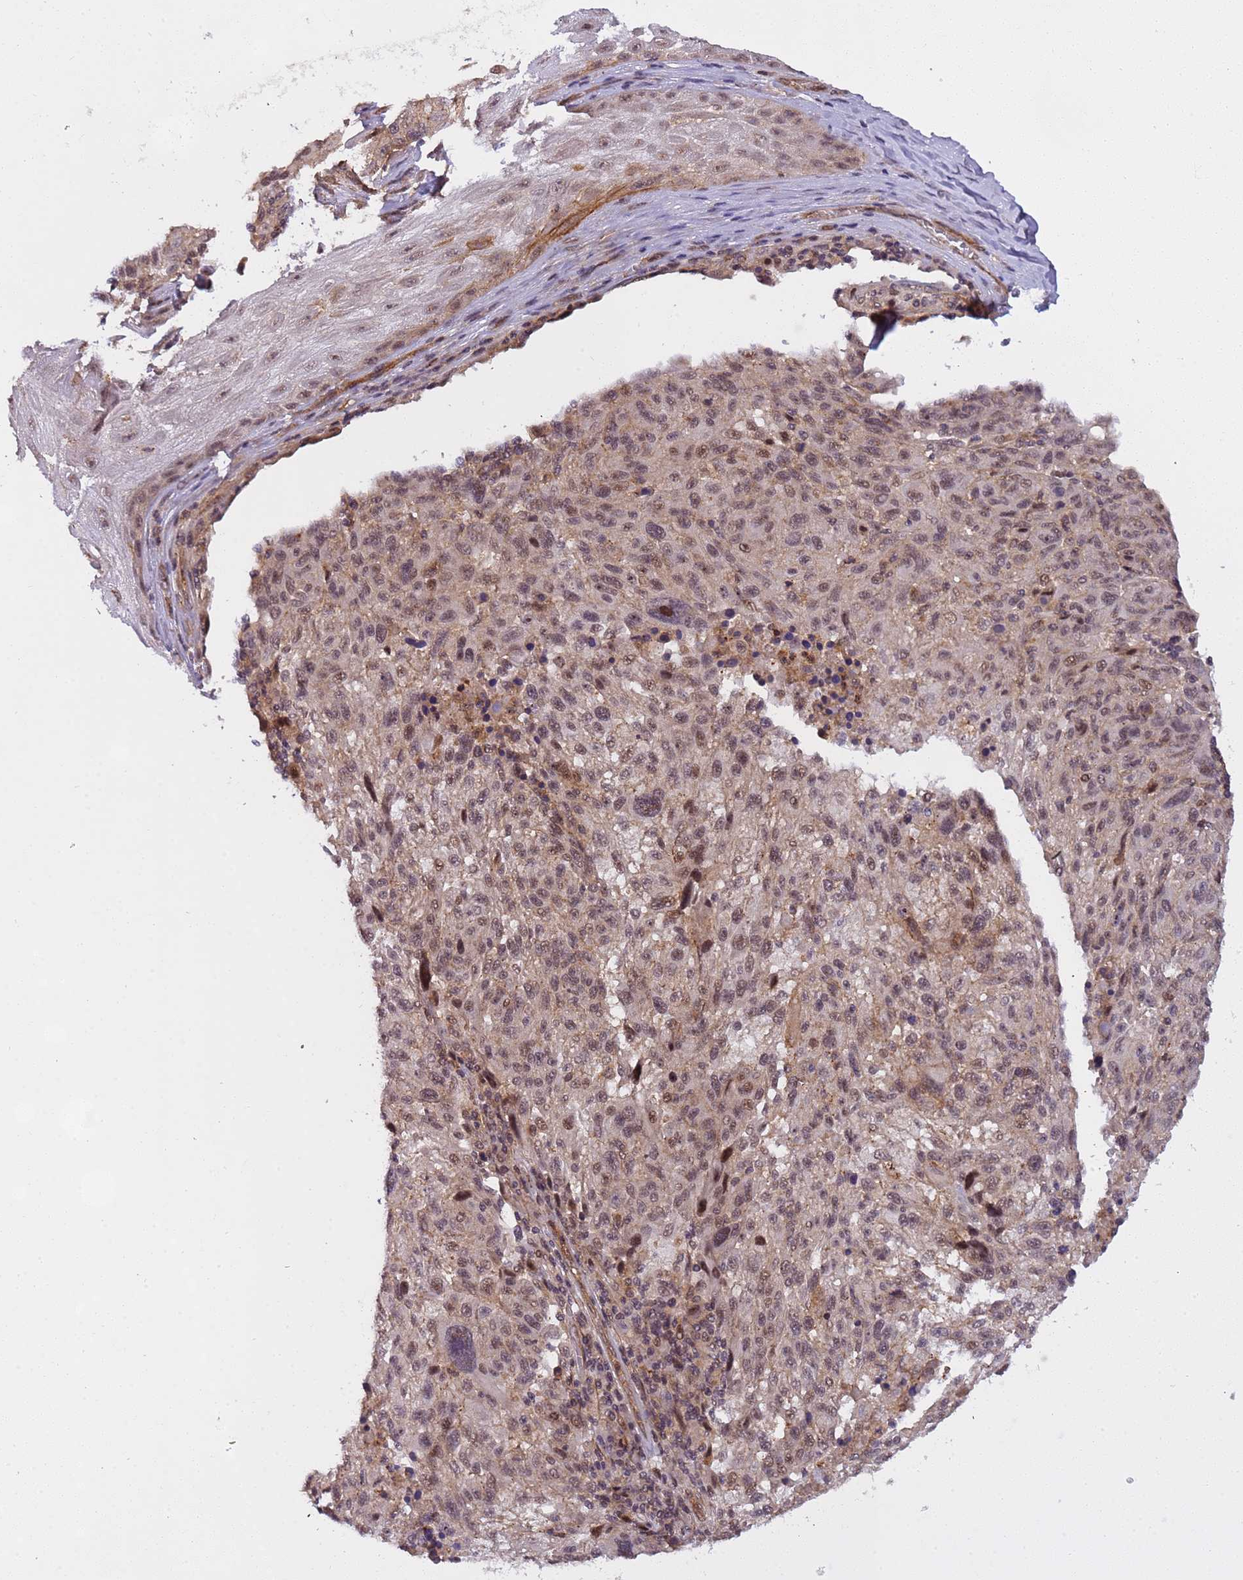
{"staining": {"intensity": "moderate", "quantity": ">75%", "location": "nuclear"}, "tissue": "melanoma", "cell_type": "Tumor cells", "image_type": "cancer", "snomed": [{"axis": "morphology", "description": "Malignant melanoma, NOS"}, {"axis": "topography", "description": "Skin"}], "caption": "This micrograph displays malignant melanoma stained with immunohistochemistry (IHC) to label a protein in brown. The nuclear of tumor cells show moderate positivity for the protein. Nuclei are counter-stained blue.", "gene": "EMC2", "patient": {"sex": "male", "age": 53}}